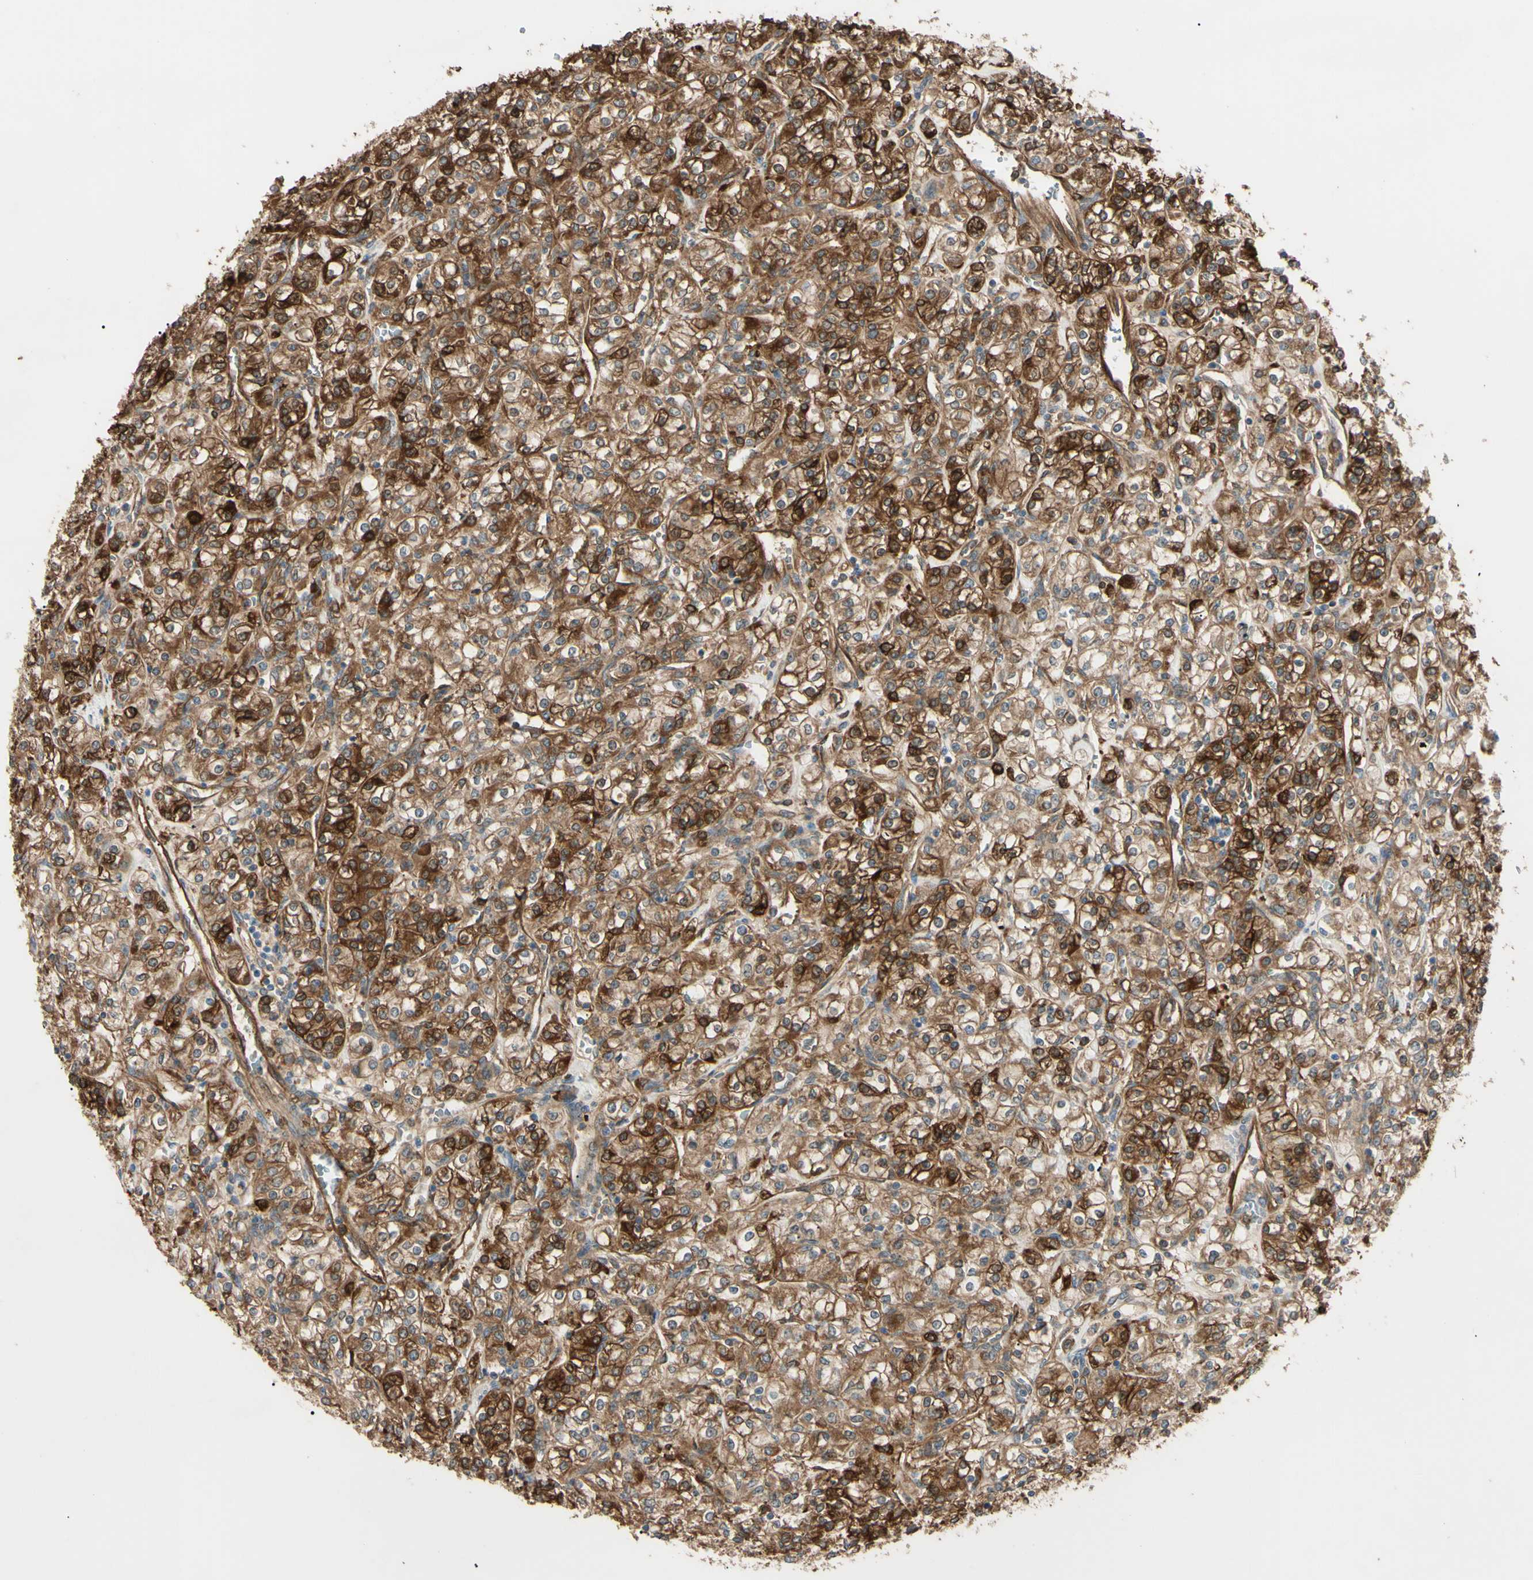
{"staining": {"intensity": "strong", "quantity": ">75%", "location": "cytoplasmic/membranous"}, "tissue": "renal cancer", "cell_type": "Tumor cells", "image_type": "cancer", "snomed": [{"axis": "morphology", "description": "Adenocarcinoma, NOS"}, {"axis": "topography", "description": "Kidney"}], "caption": "Adenocarcinoma (renal) stained for a protein (brown) reveals strong cytoplasmic/membranous positive expression in about >75% of tumor cells.", "gene": "PTPN12", "patient": {"sex": "male", "age": 77}}